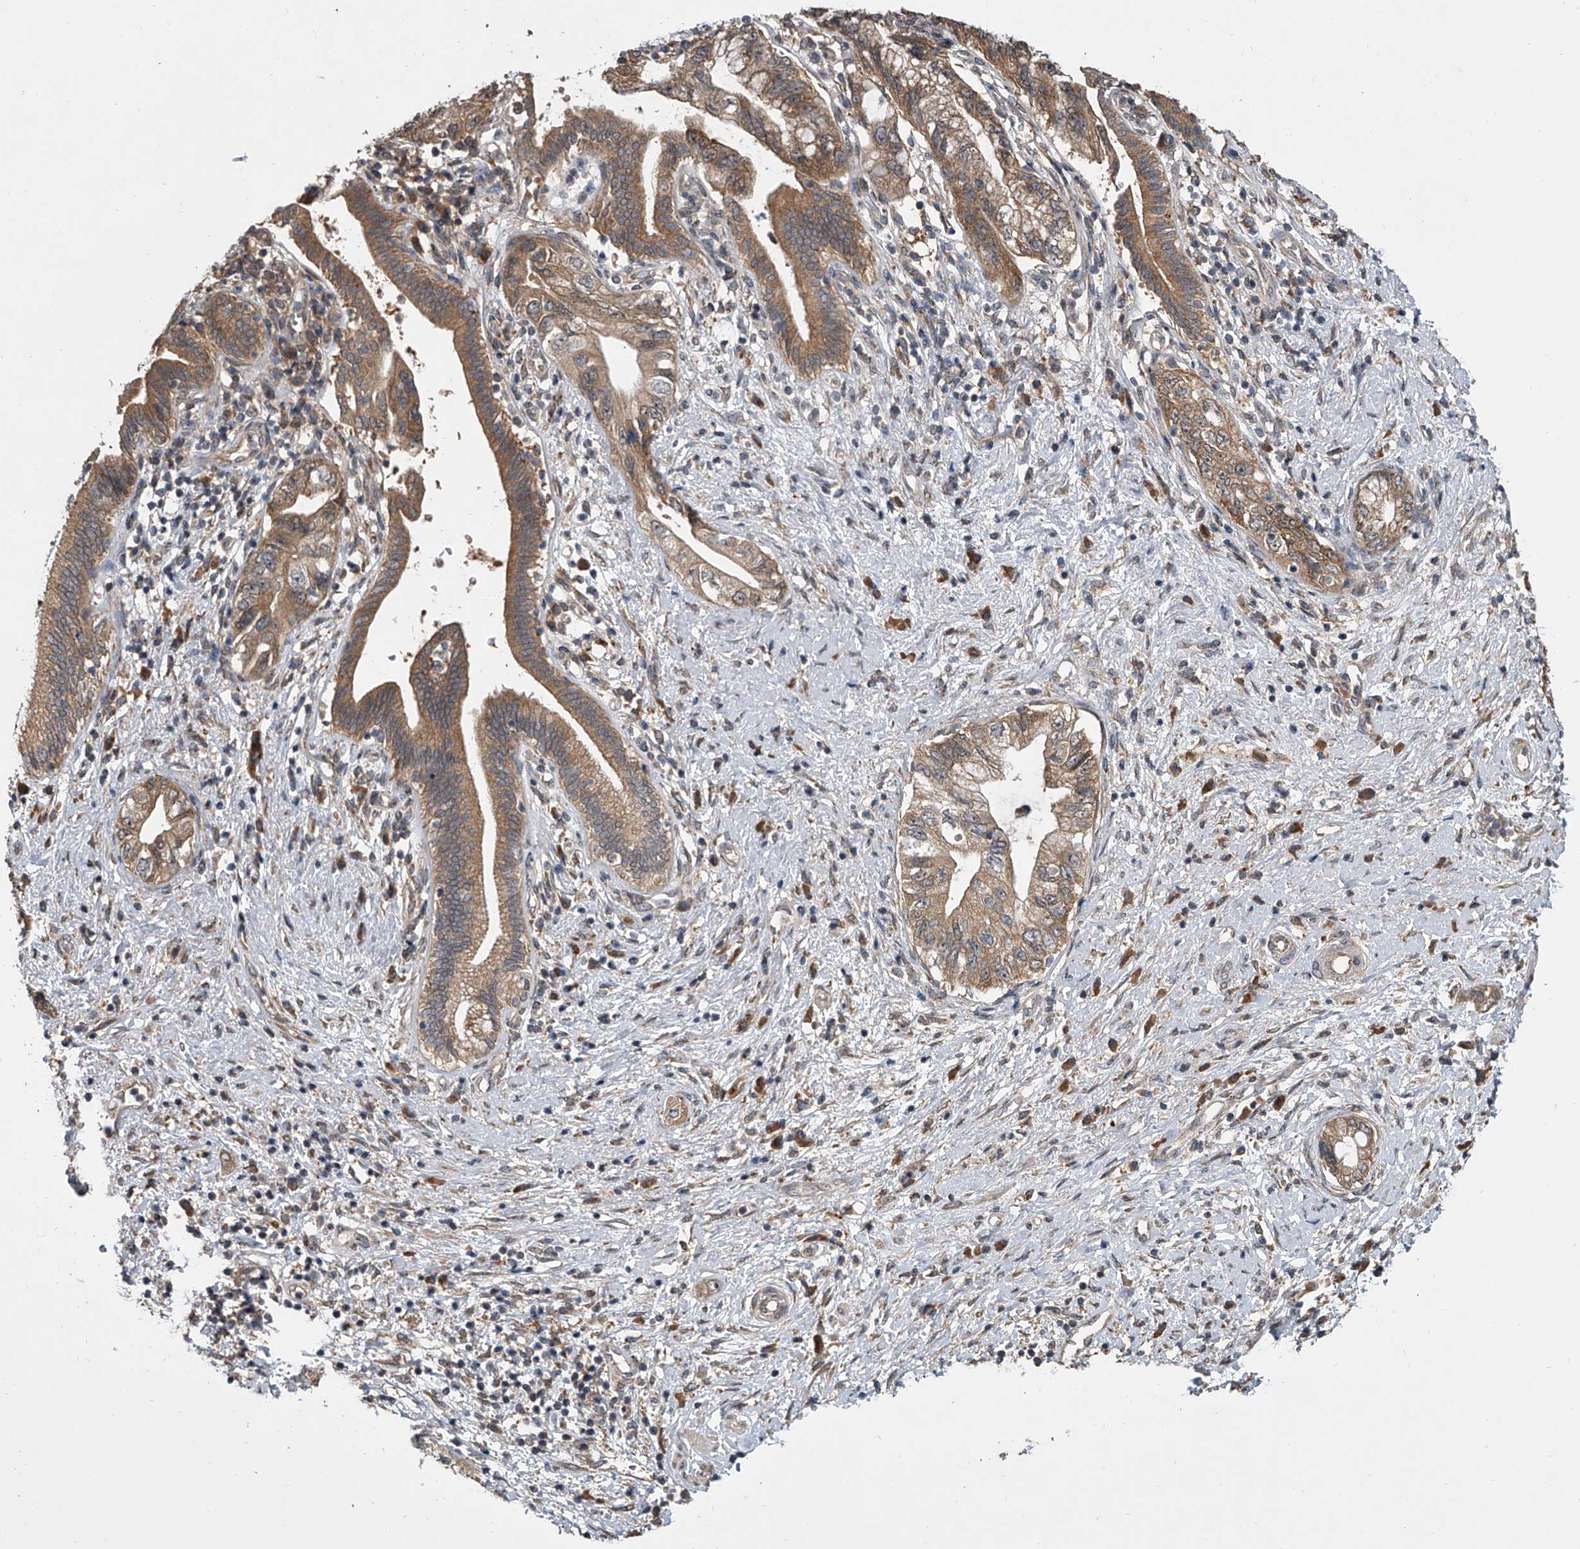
{"staining": {"intensity": "moderate", "quantity": ">75%", "location": "cytoplasmic/membranous"}, "tissue": "pancreatic cancer", "cell_type": "Tumor cells", "image_type": "cancer", "snomed": [{"axis": "morphology", "description": "Adenocarcinoma, NOS"}, {"axis": "topography", "description": "Pancreas"}], "caption": "Protein expression analysis of pancreatic cancer displays moderate cytoplasmic/membranous staining in about >75% of tumor cells.", "gene": "GEMIN8", "patient": {"sex": "female", "age": 73}}